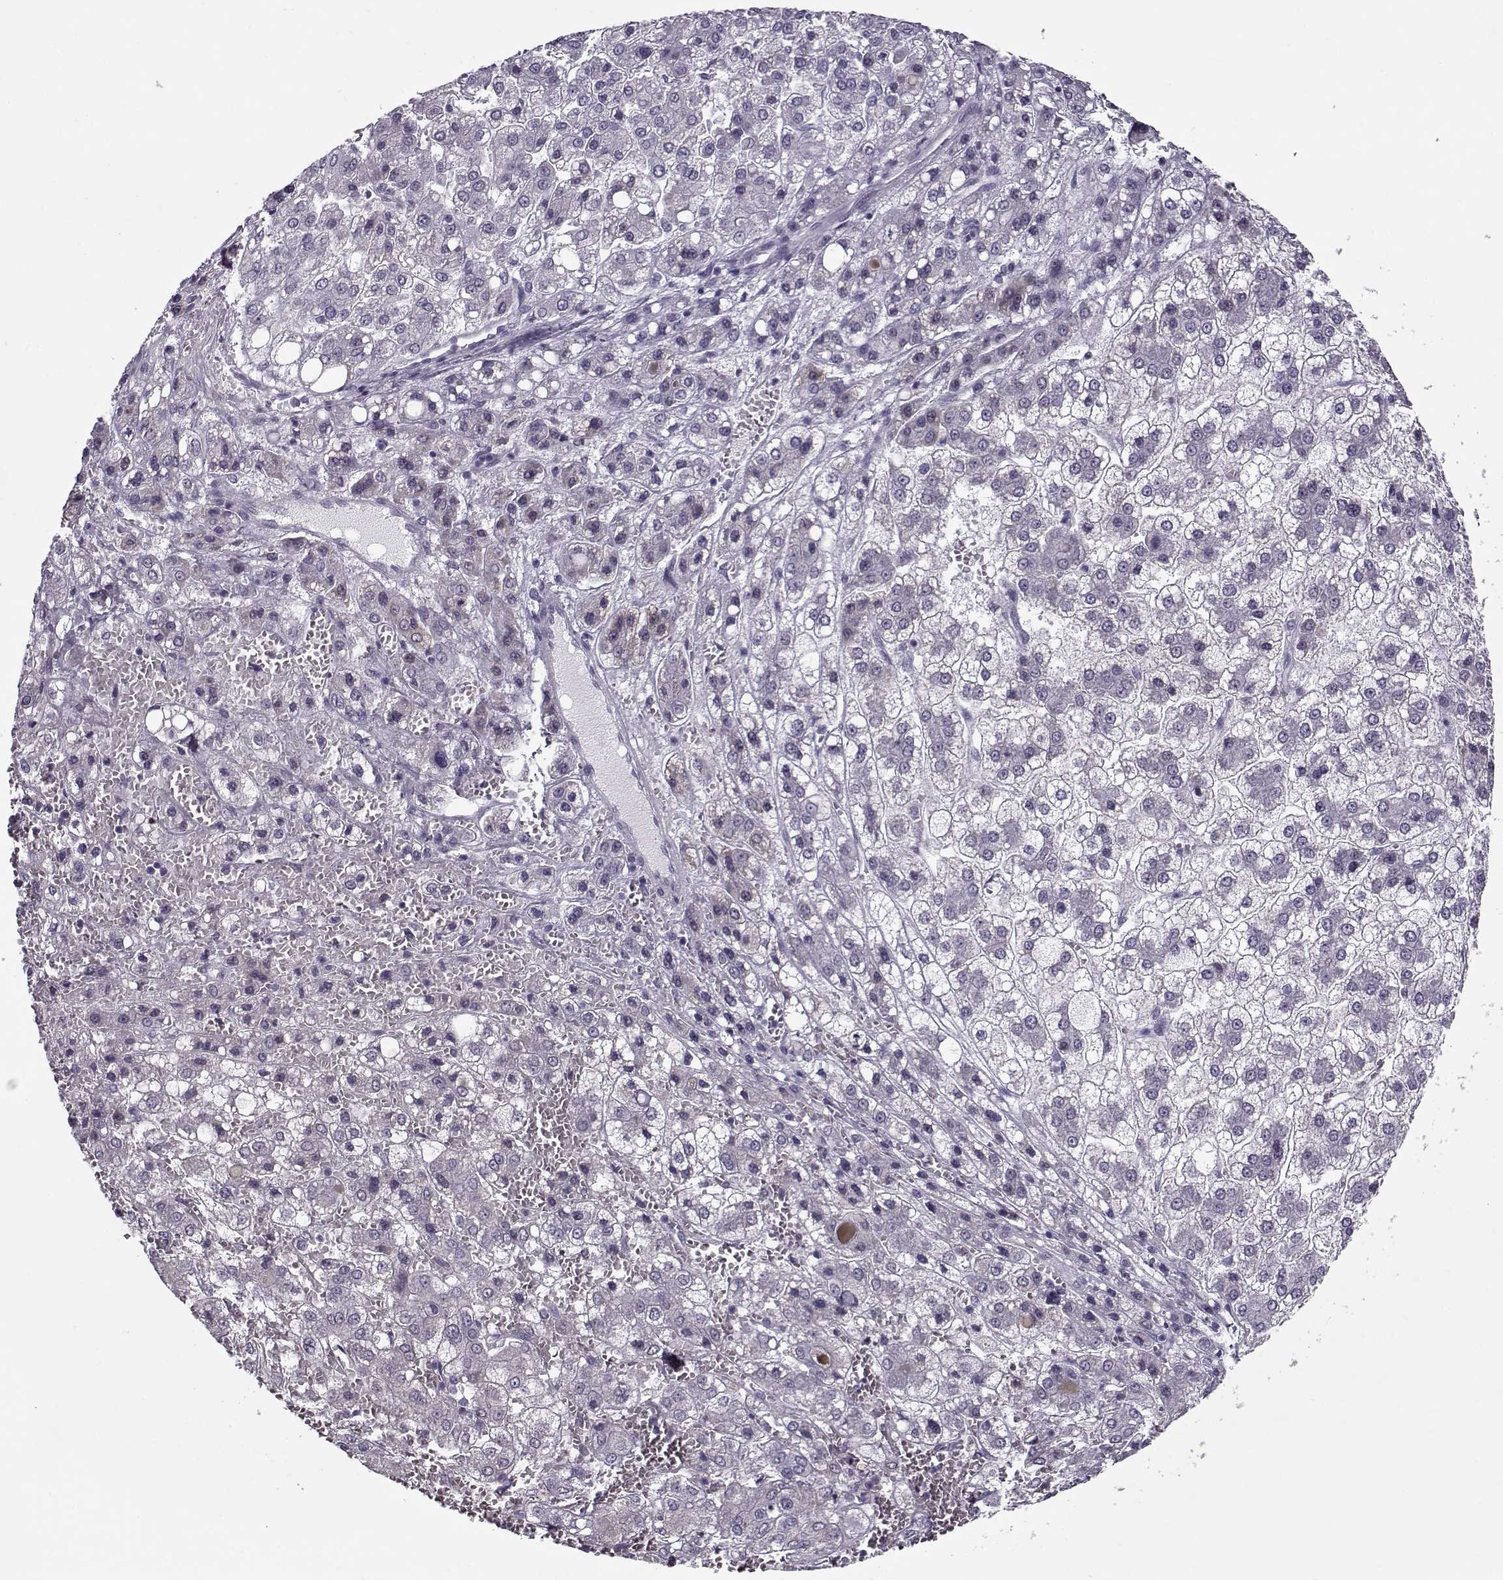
{"staining": {"intensity": "negative", "quantity": "none", "location": "none"}, "tissue": "liver cancer", "cell_type": "Tumor cells", "image_type": "cancer", "snomed": [{"axis": "morphology", "description": "Carcinoma, Hepatocellular, NOS"}, {"axis": "topography", "description": "Liver"}], "caption": "Tumor cells show no significant positivity in liver hepatocellular carcinoma. (Immunohistochemistry, brightfield microscopy, high magnification).", "gene": "CIBAR1", "patient": {"sex": "male", "age": 73}}